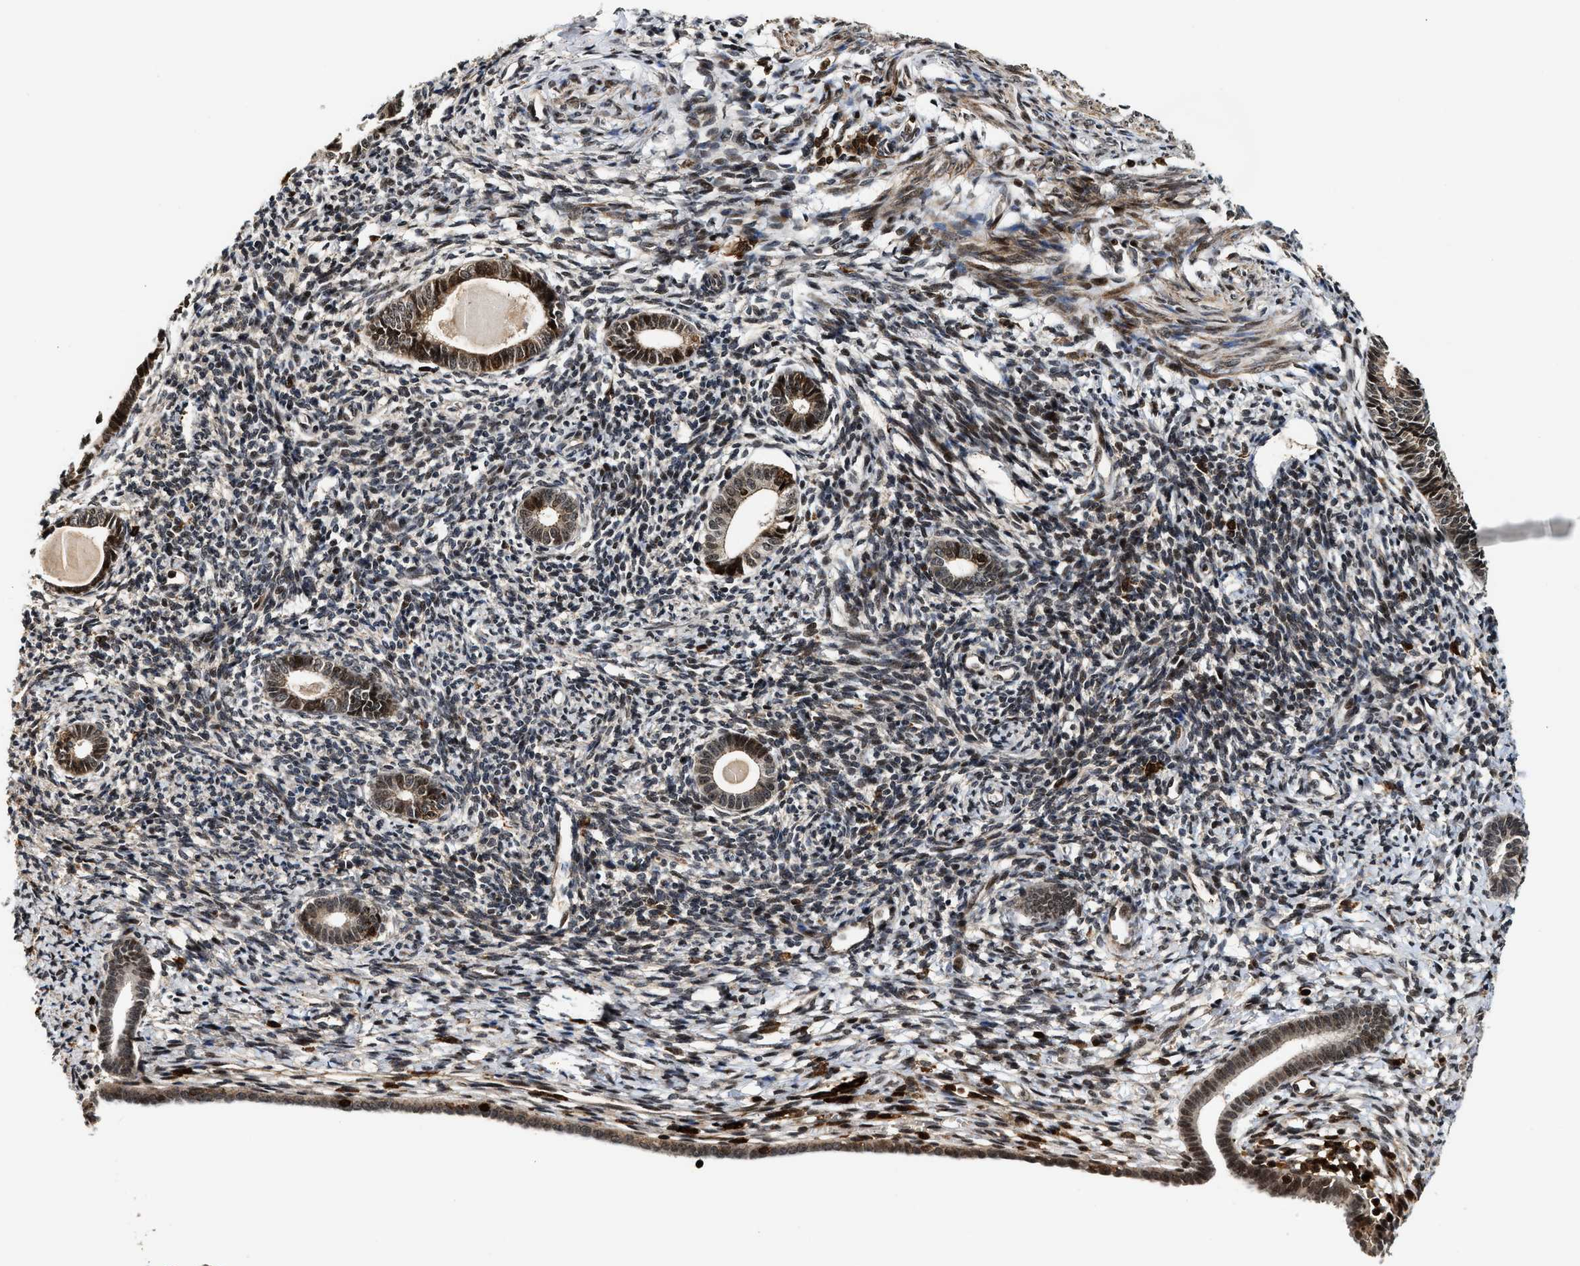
{"staining": {"intensity": "strong", "quantity": "25%-75%", "location": "cytoplasmic/membranous,nuclear"}, "tissue": "endometrium", "cell_type": "Cells in endometrial stroma", "image_type": "normal", "snomed": [{"axis": "morphology", "description": "Normal tissue, NOS"}, {"axis": "topography", "description": "Endometrium"}], "caption": "Protein staining demonstrates strong cytoplasmic/membranous,nuclear positivity in approximately 25%-75% of cells in endometrial stroma in unremarkable endometrium. The staining is performed using DAB brown chromogen to label protein expression. The nuclei are counter-stained blue using hematoxylin.", "gene": "MDM2", "patient": {"sex": "female", "age": 71}}